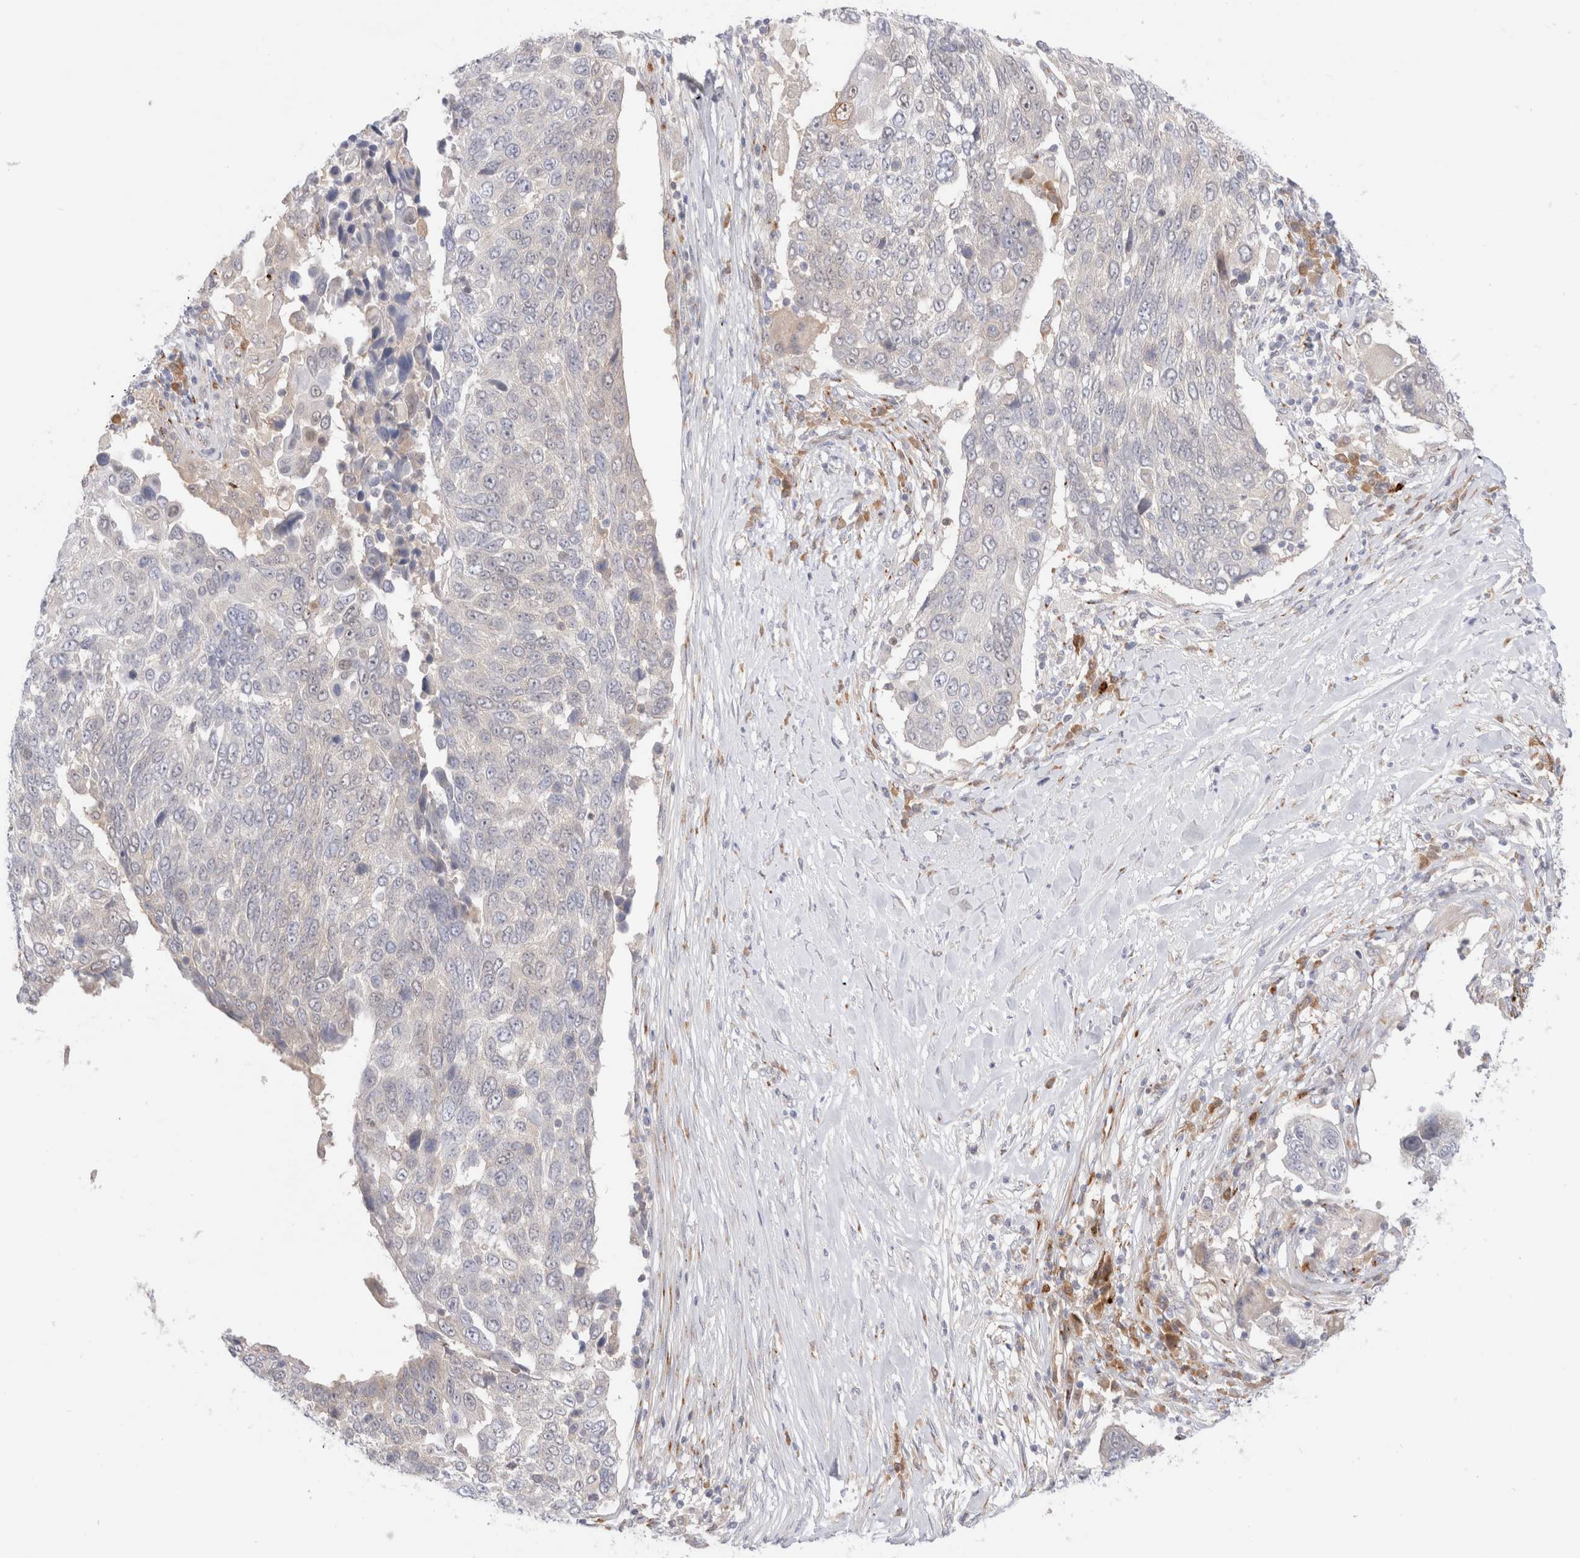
{"staining": {"intensity": "negative", "quantity": "none", "location": "none"}, "tissue": "lung cancer", "cell_type": "Tumor cells", "image_type": "cancer", "snomed": [{"axis": "morphology", "description": "Squamous cell carcinoma, NOS"}, {"axis": "topography", "description": "Lung"}], "caption": "The immunohistochemistry (IHC) image has no significant staining in tumor cells of lung squamous cell carcinoma tissue.", "gene": "EFCAB13", "patient": {"sex": "male", "age": 66}}